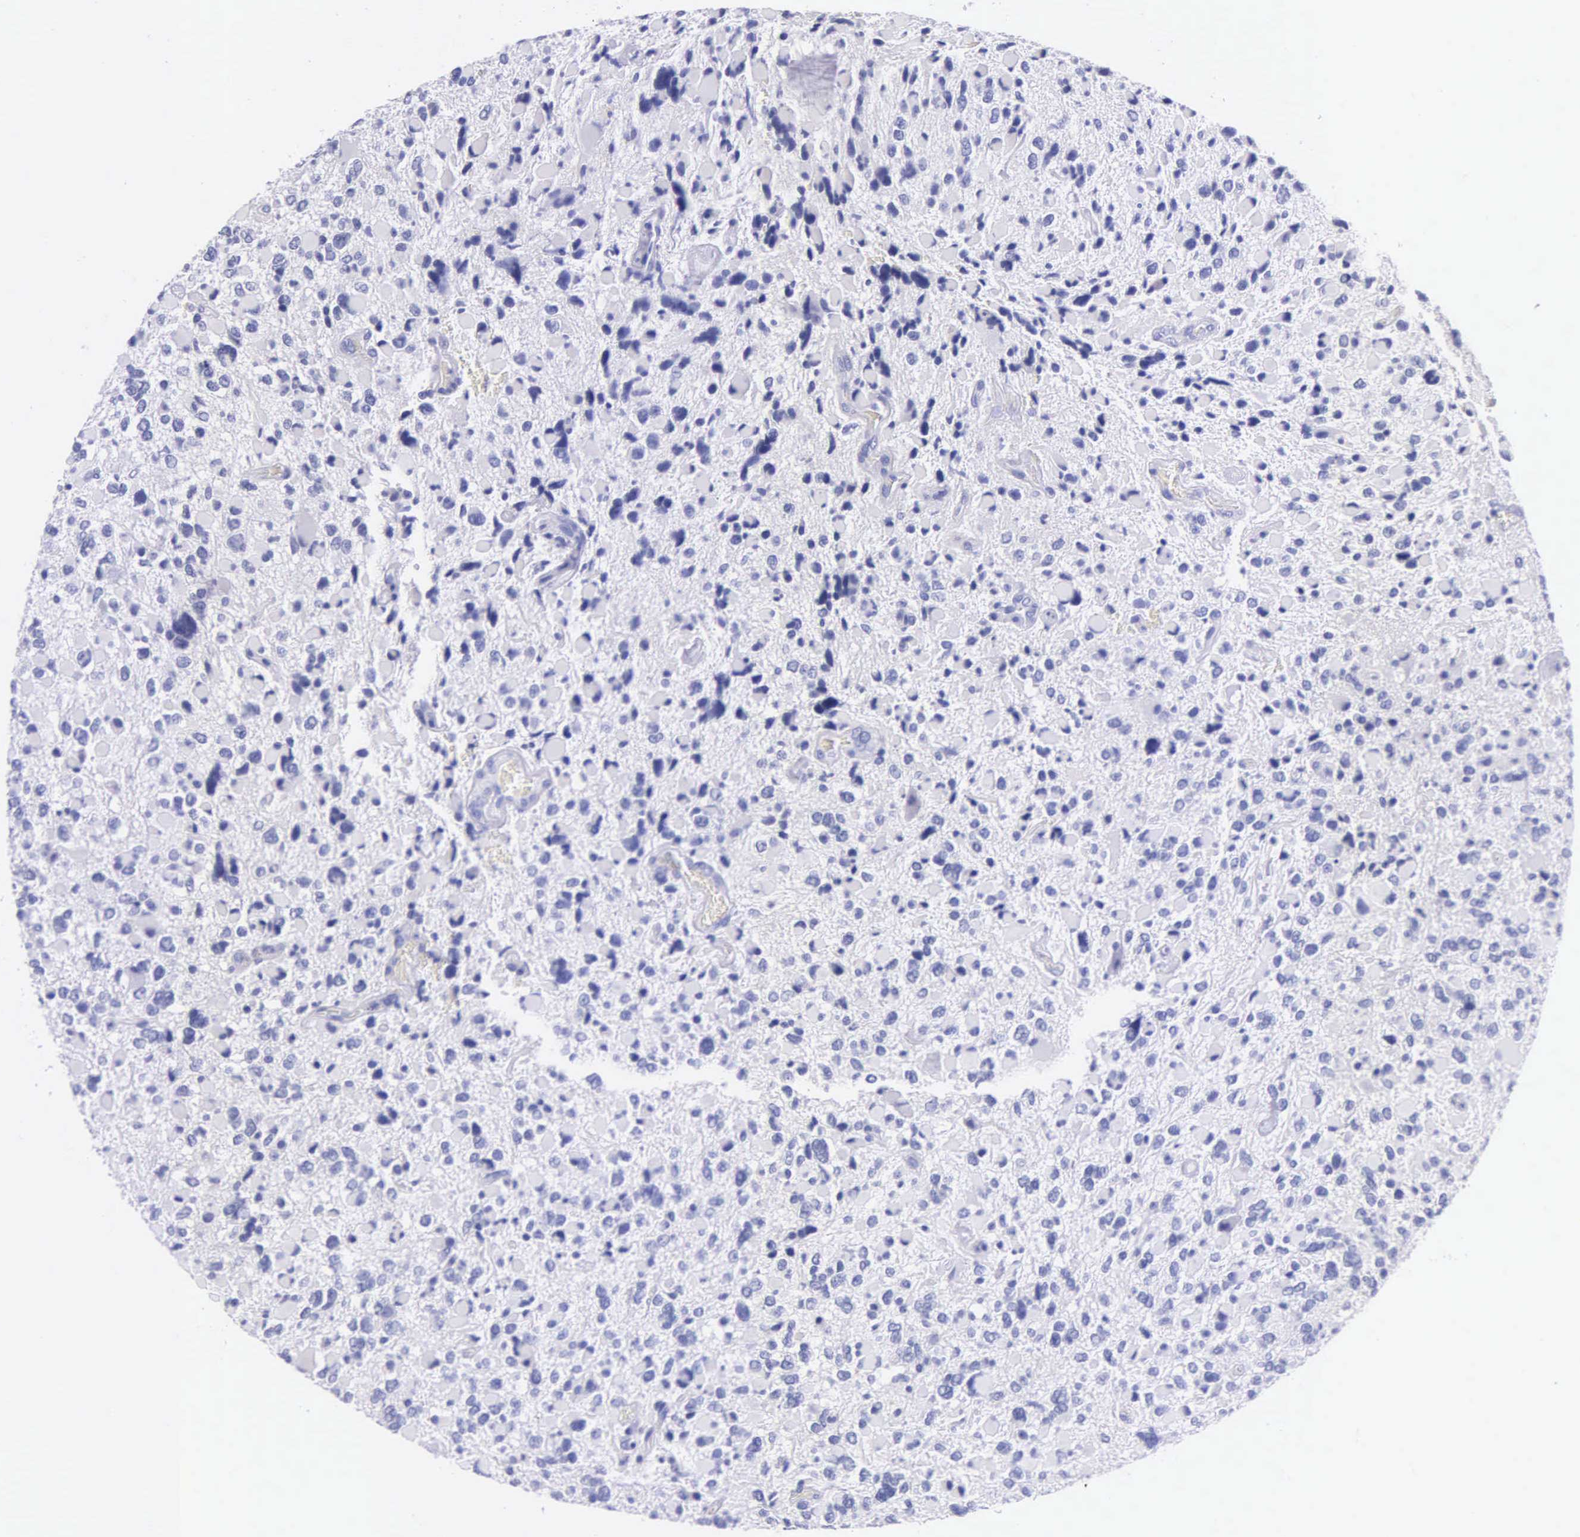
{"staining": {"intensity": "negative", "quantity": "none", "location": "none"}, "tissue": "glioma", "cell_type": "Tumor cells", "image_type": "cancer", "snomed": [{"axis": "morphology", "description": "Glioma, malignant, High grade"}, {"axis": "topography", "description": "Brain"}], "caption": "Immunohistochemical staining of glioma reveals no significant expression in tumor cells.", "gene": "KLK3", "patient": {"sex": "female", "age": 37}}